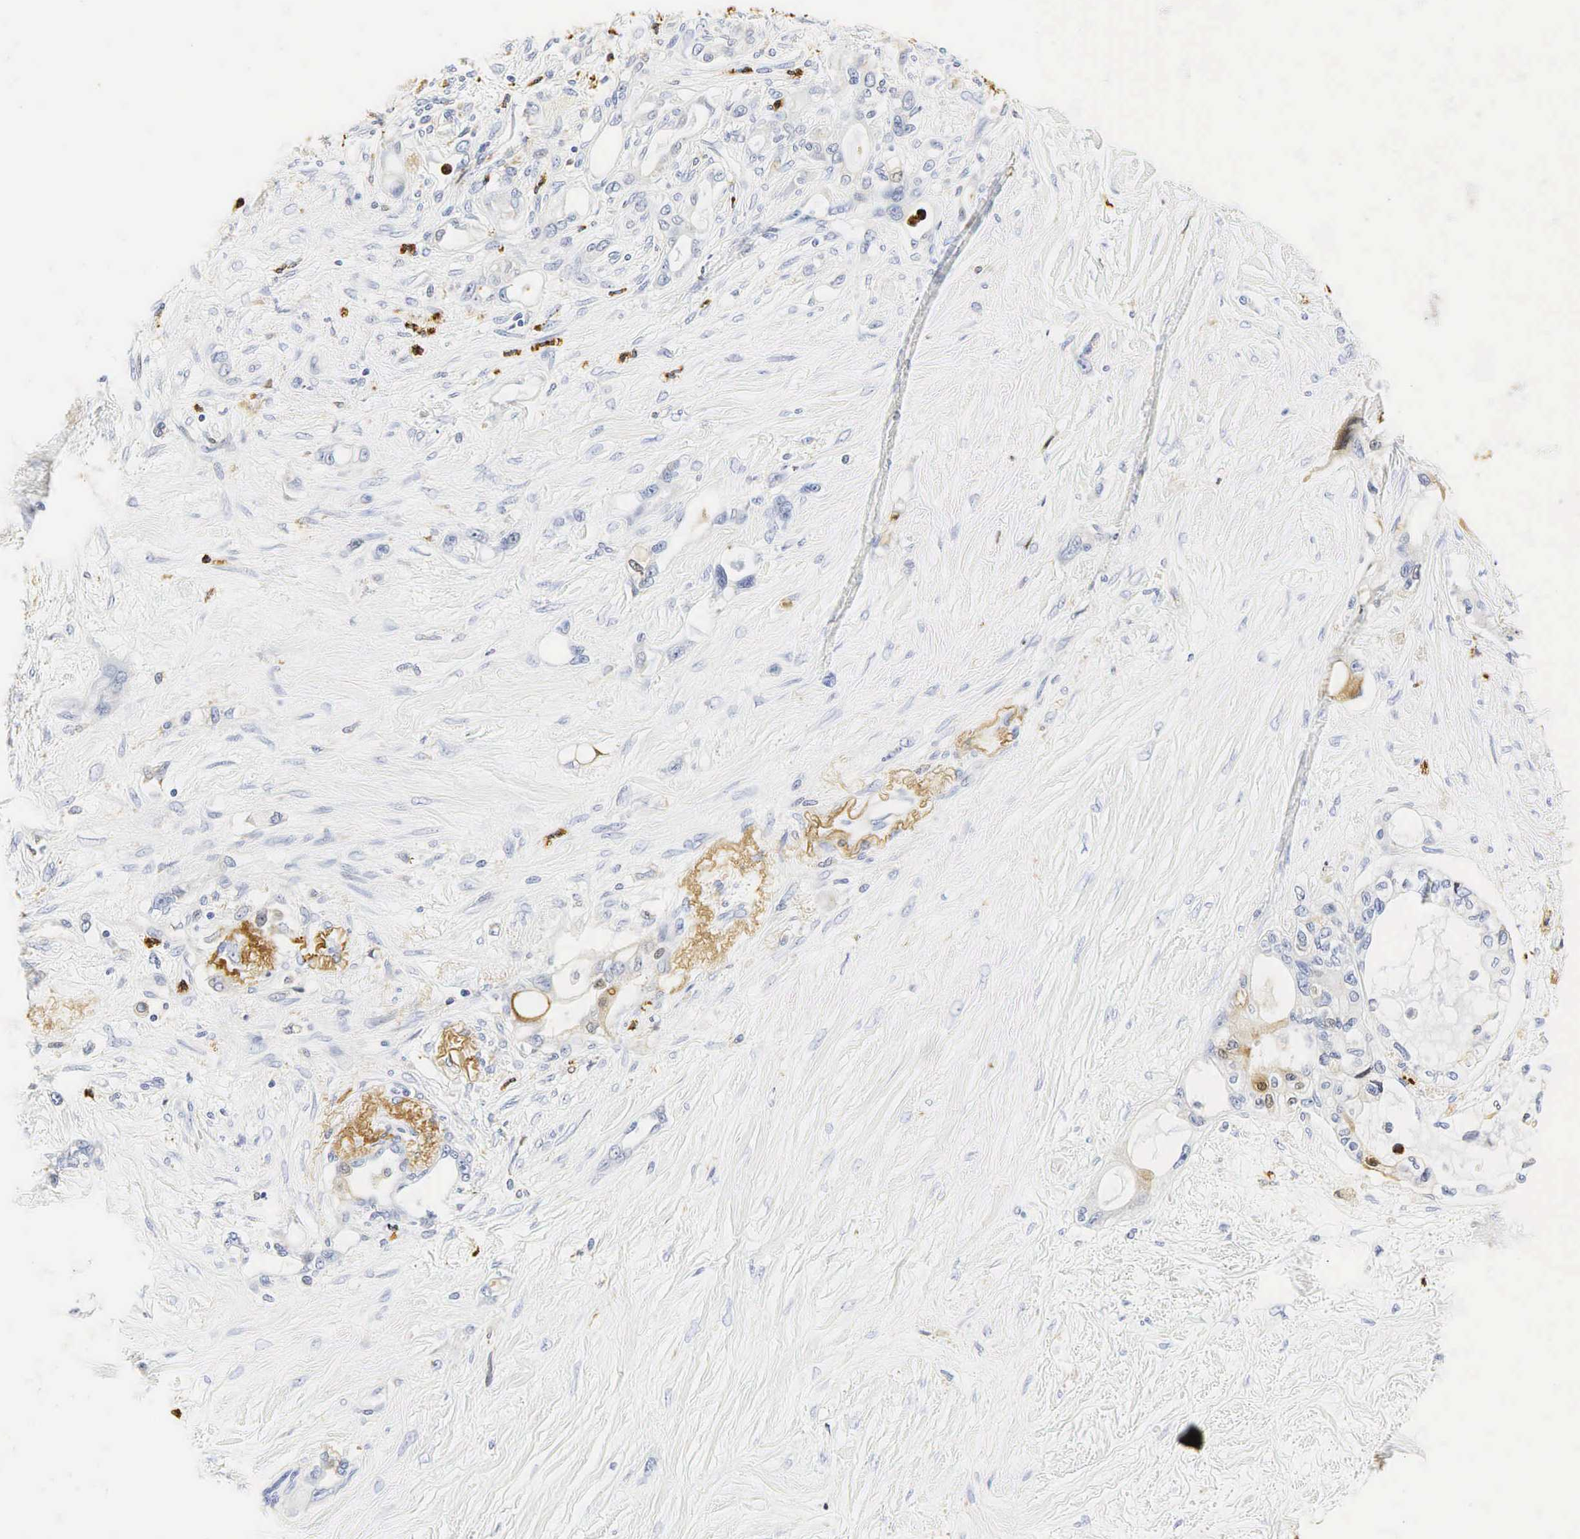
{"staining": {"intensity": "negative", "quantity": "none", "location": "none"}, "tissue": "pancreatic cancer", "cell_type": "Tumor cells", "image_type": "cancer", "snomed": [{"axis": "morphology", "description": "Adenocarcinoma, NOS"}, {"axis": "topography", "description": "Pancreas"}], "caption": "Protein analysis of pancreatic cancer demonstrates no significant expression in tumor cells. The staining was performed using DAB to visualize the protein expression in brown, while the nuclei were stained in blue with hematoxylin (Magnification: 20x).", "gene": "LYZ", "patient": {"sex": "female", "age": 70}}